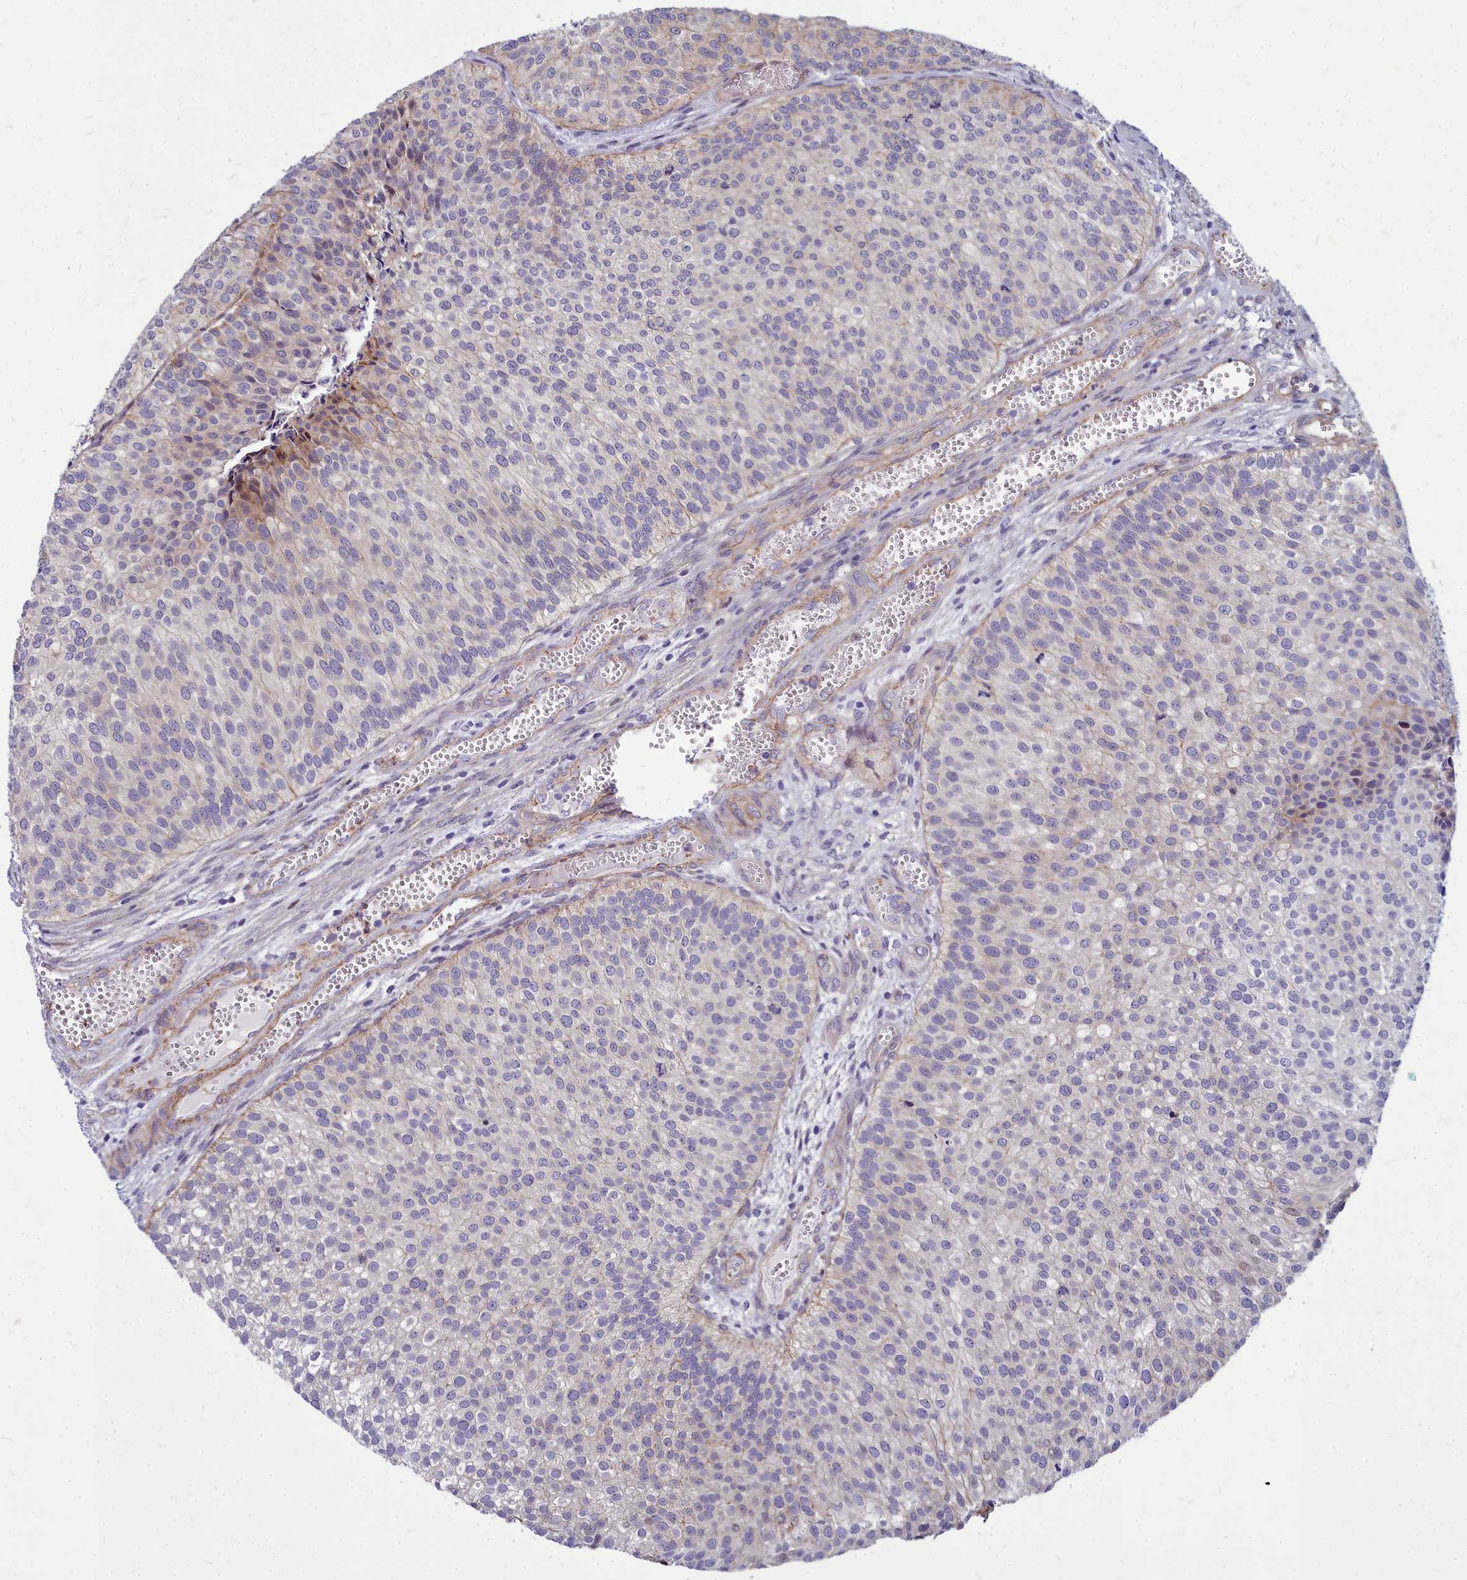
{"staining": {"intensity": "negative", "quantity": "none", "location": "none"}, "tissue": "urothelial cancer", "cell_type": "Tumor cells", "image_type": "cancer", "snomed": [{"axis": "morphology", "description": "Urothelial carcinoma, Low grade"}, {"axis": "topography", "description": "Urinary bladder"}], "caption": "This is a image of immunohistochemistry staining of urothelial cancer, which shows no expression in tumor cells. Brightfield microscopy of IHC stained with DAB (3,3'-diaminobenzidine) (brown) and hematoxylin (blue), captured at high magnification.", "gene": "TTC5", "patient": {"sex": "male", "age": 84}}